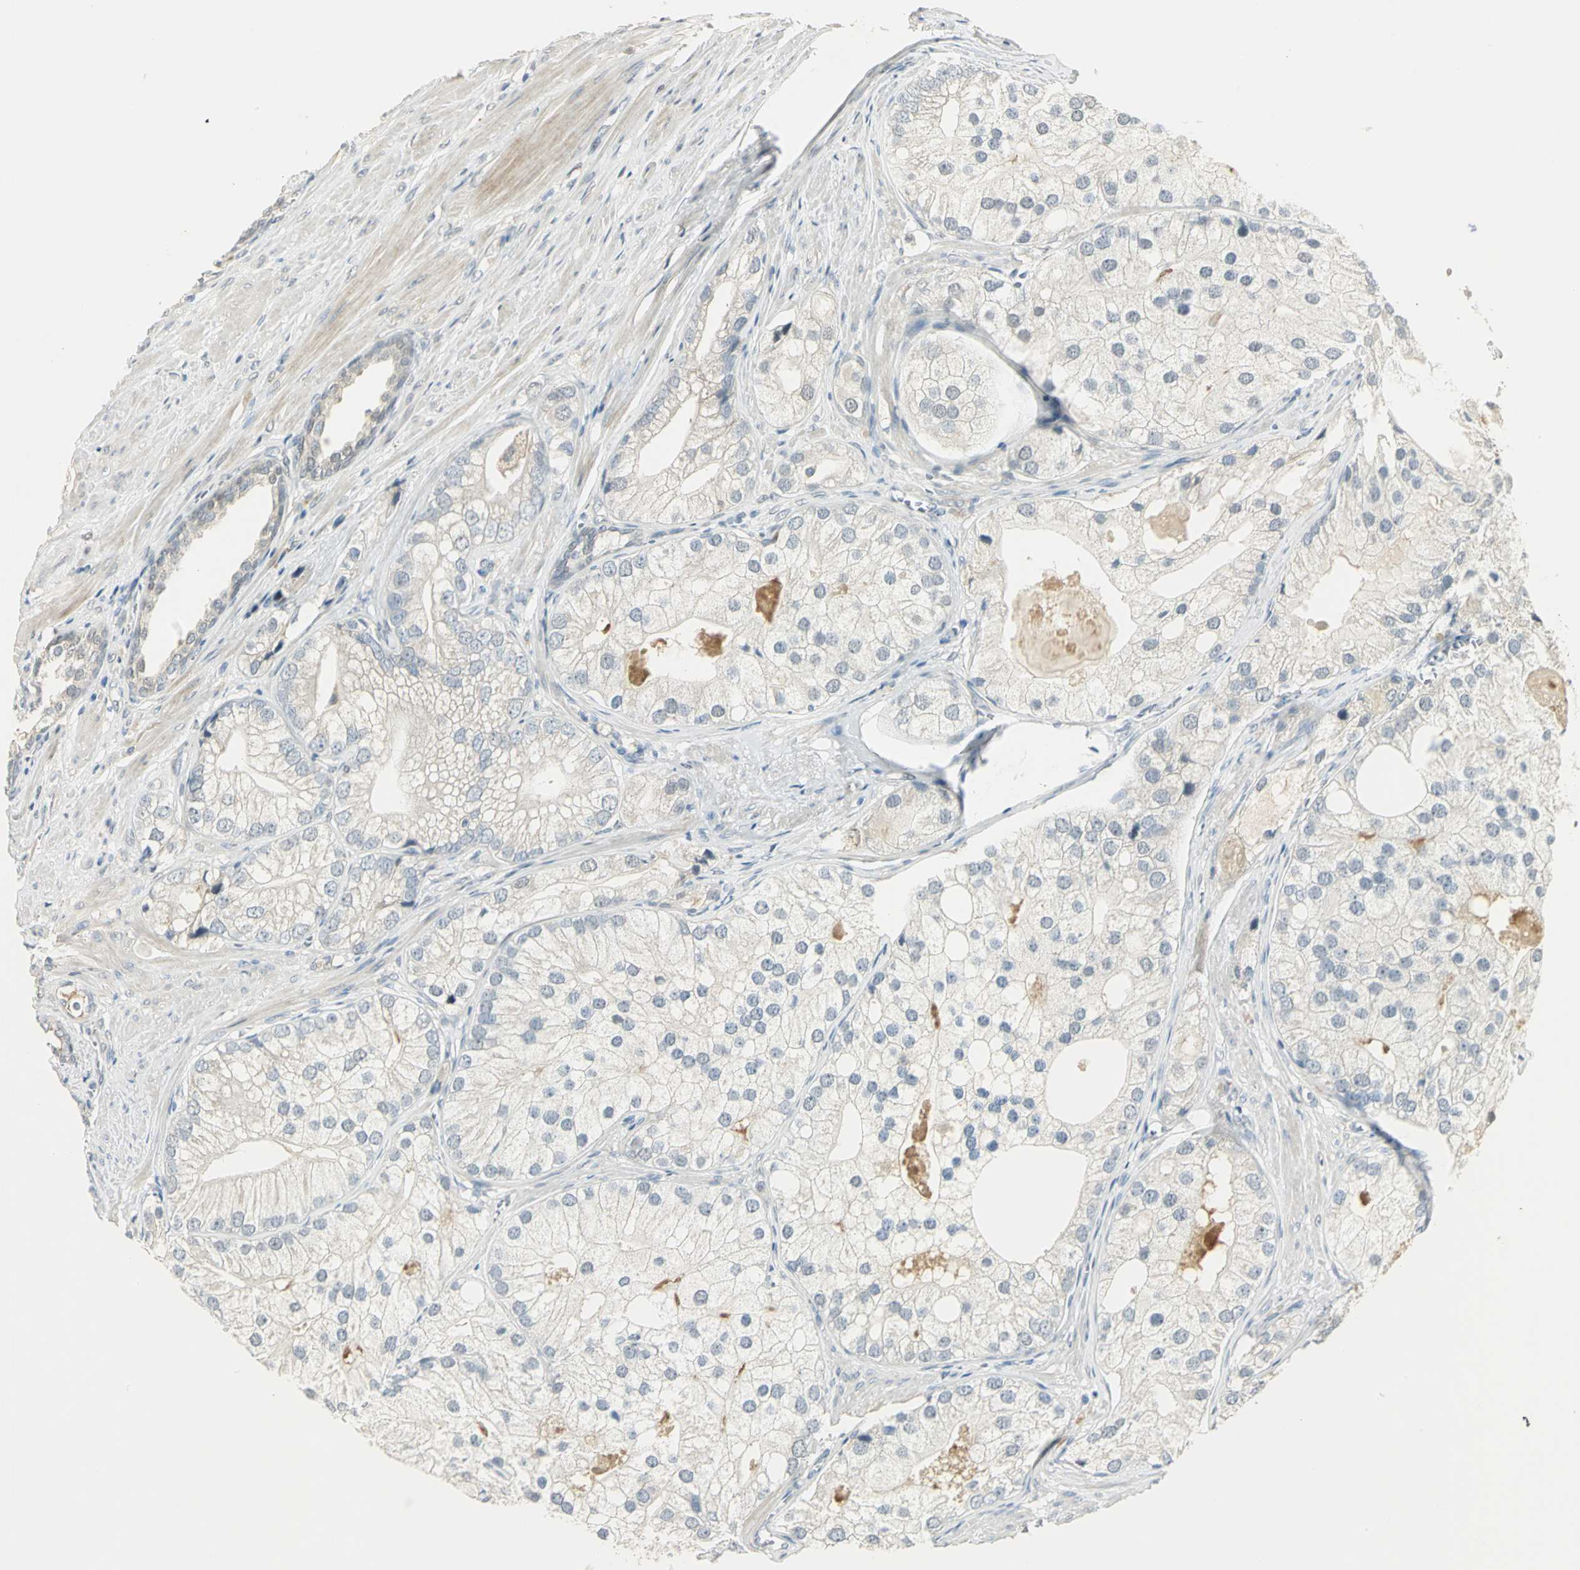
{"staining": {"intensity": "negative", "quantity": "none", "location": "none"}, "tissue": "prostate cancer", "cell_type": "Tumor cells", "image_type": "cancer", "snomed": [{"axis": "morphology", "description": "Adenocarcinoma, Low grade"}, {"axis": "topography", "description": "Prostate"}], "caption": "This is an immunohistochemistry photomicrograph of human prostate adenocarcinoma (low-grade). There is no staining in tumor cells.", "gene": "PROC", "patient": {"sex": "male", "age": 69}}